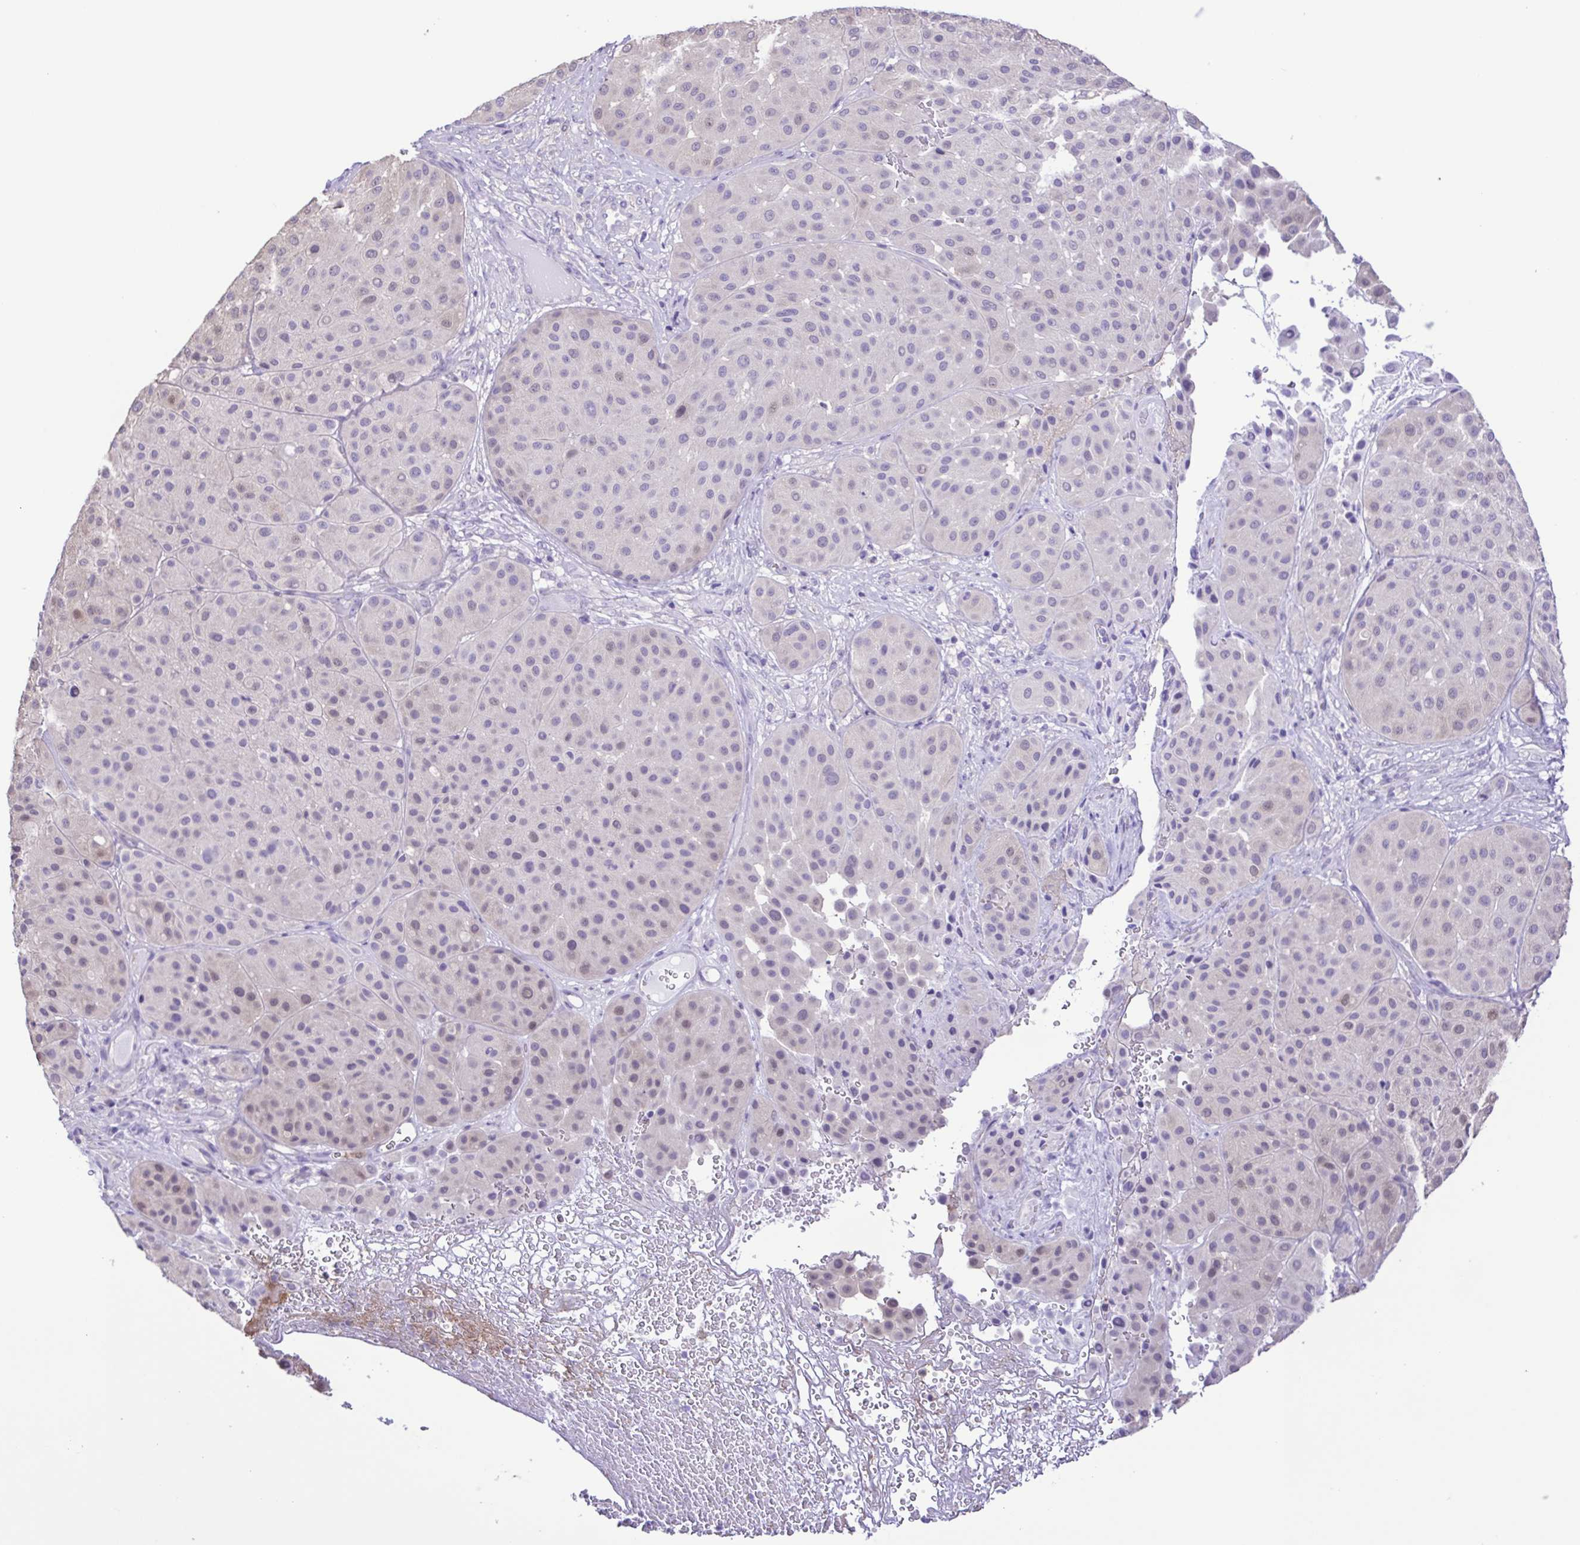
{"staining": {"intensity": "negative", "quantity": "none", "location": "none"}, "tissue": "melanoma", "cell_type": "Tumor cells", "image_type": "cancer", "snomed": [{"axis": "morphology", "description": "Malignant melanoma, Metastatic site"}, {"axis": "topography", "description": "Smooth muscle"}], "caption": "Protein analysis of malignant melanoma (metastatic site) displays no significant staining in tumor cells.", "gene": "CYP17A1", "patient": {"sex": "male", "age": 41}}